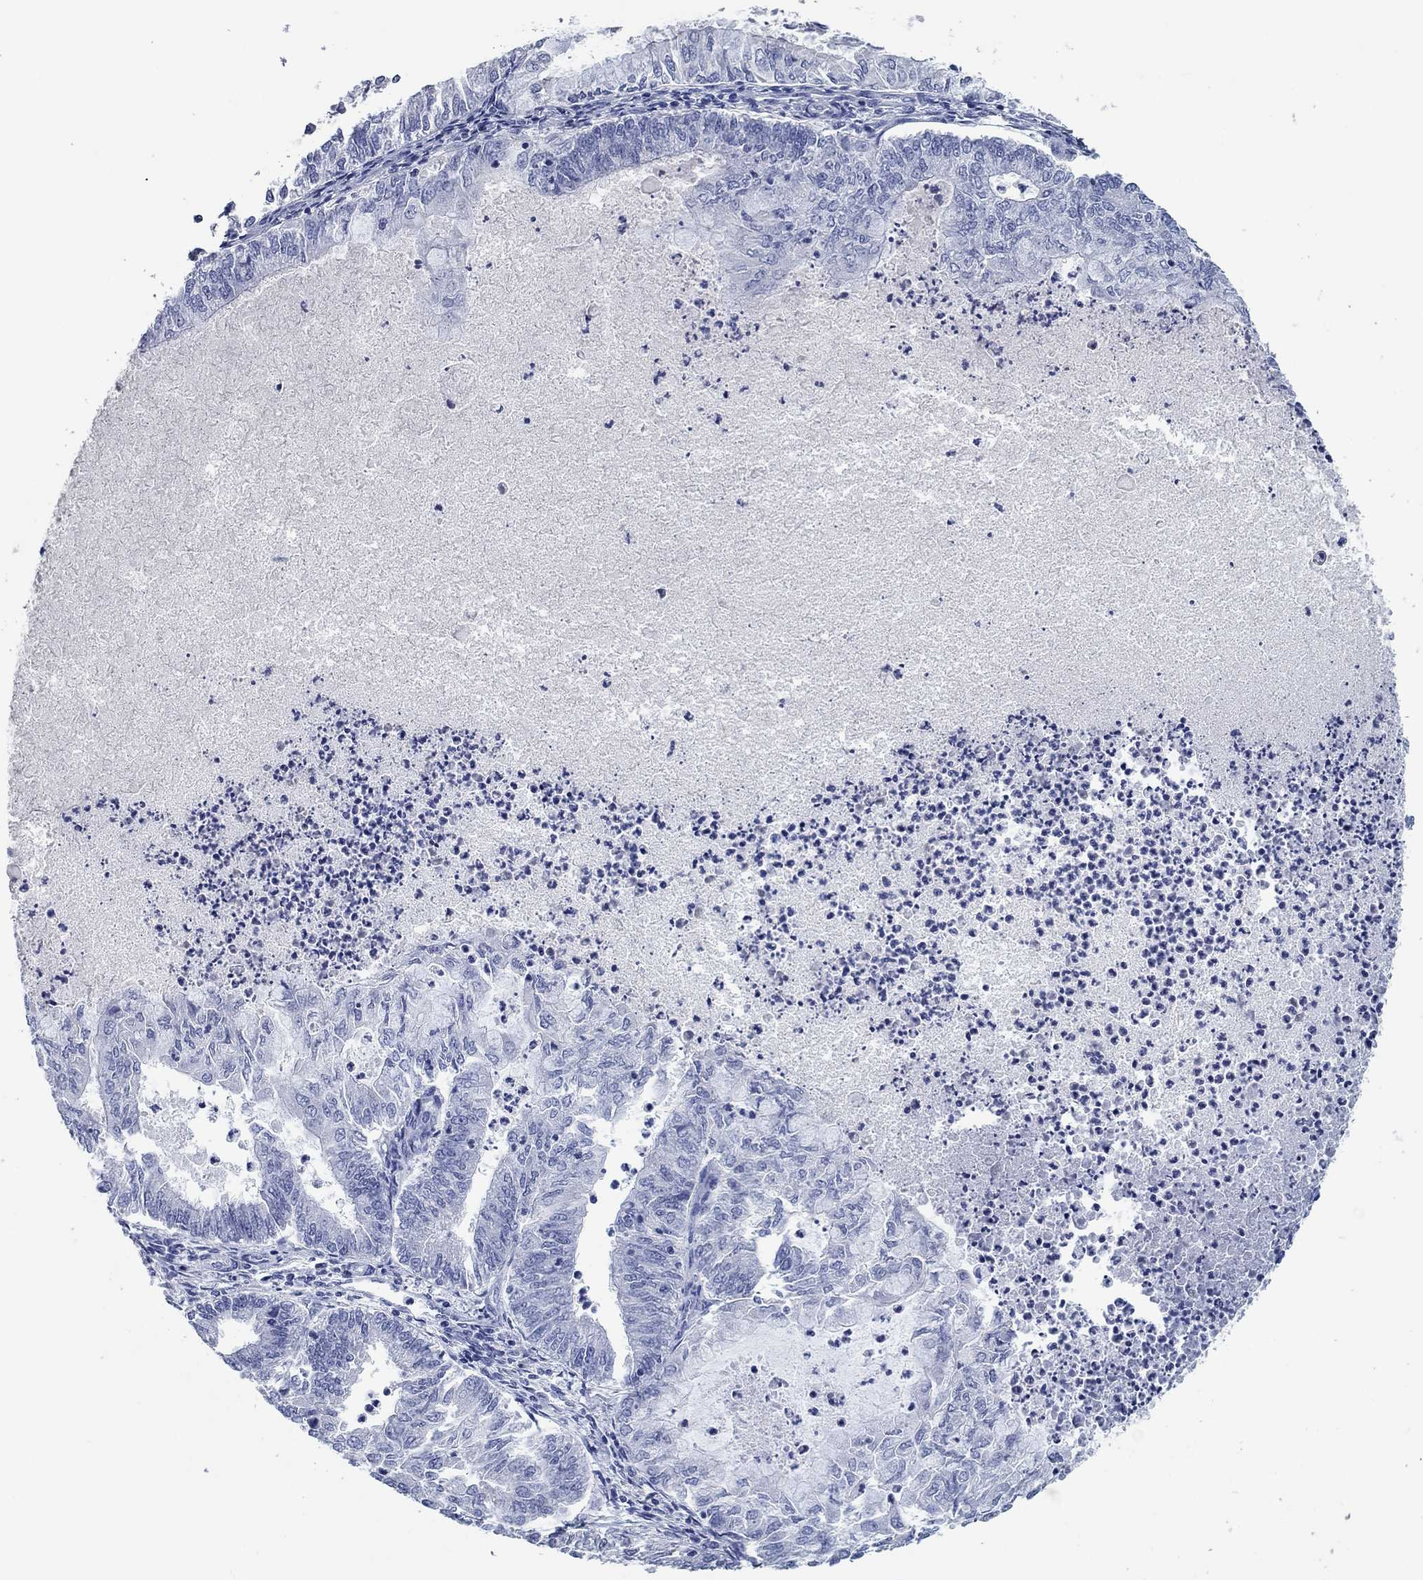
{"staining": {"intensity": "negative", "quantity": "none", "location": "none"}, "tissue": "endometrial cancer", "cell_type": "Tumor cells", "image_type": "cancer", "snomed": [{"axis": "morphology", "description": "Adenocarcinoma, NOS"}, {"axis": "topography", "description": "Endometrium"}], "caption": "The photomicrograph exhibits no significant staining in tumor cells of endometrial cancer (adenocarcinoma). Brightfield microscopy of immunohistochemistry (IHC) stained with DAB (brown) and hematoxylin (blue), captured at high magnification.", "gene": "POU5F1", "patient": {"sex": "female", "age": 59}}